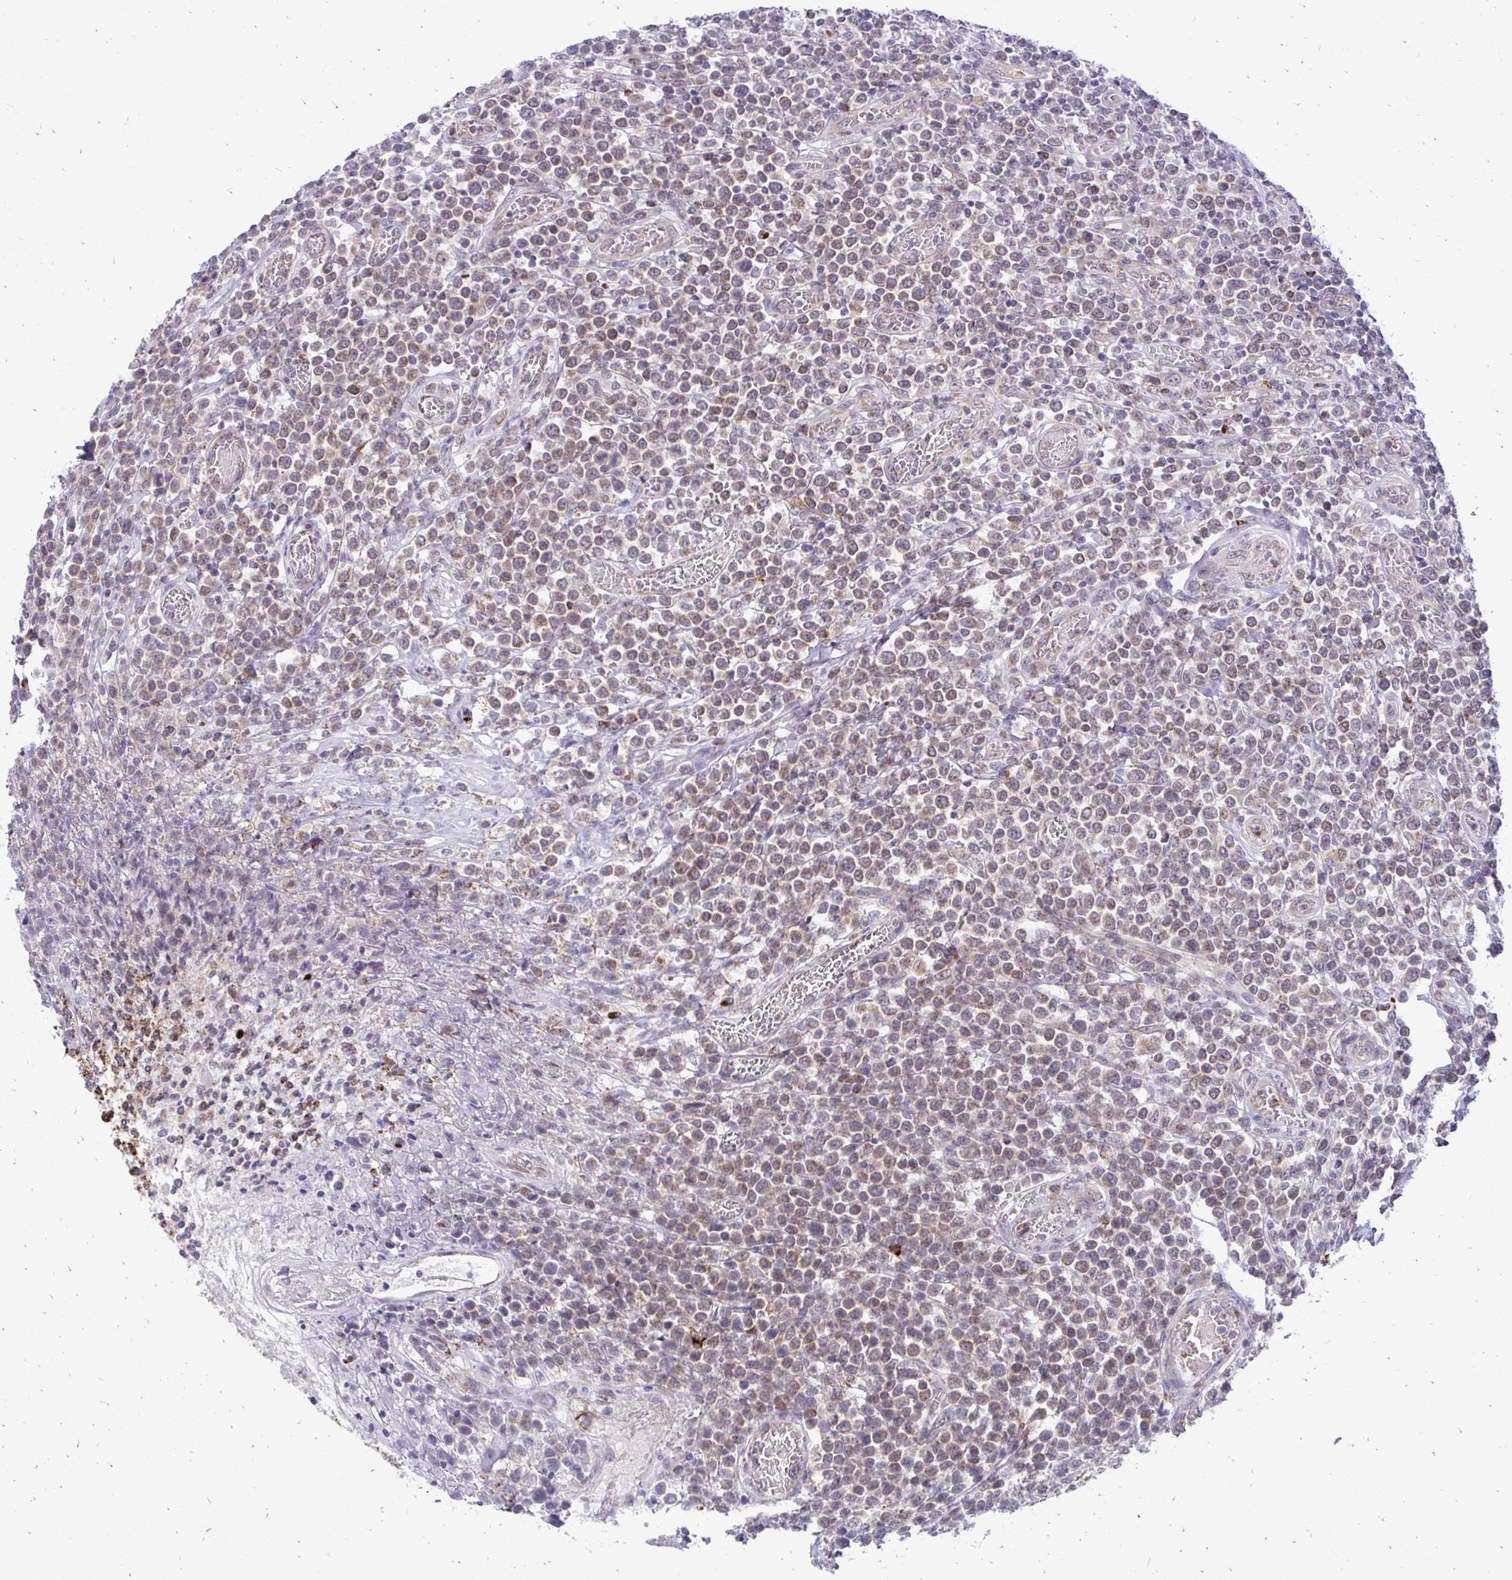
{"staining": {"intensity": "weak", "quantity": "25%-75%", "location": "cytoplasmic/membranous"}, "tissue": "lymphoma", "cell_type": "Tumor cells", "image_type": "cancer", "snomed": [{"axis": "morphology", "description": "Malignant lymphoma, non-Hodgkin's type, High grade"}, {"axis": "topography", "description": "Soft tissue"}], "caption": "Protein analysis of lymphoma tissue reveals weak cytoplasmic/membranous positivity in about 25%-75% of tumor cells.", "gene": "ACSL5", "patient": {"sex": "female", "age": 56}}